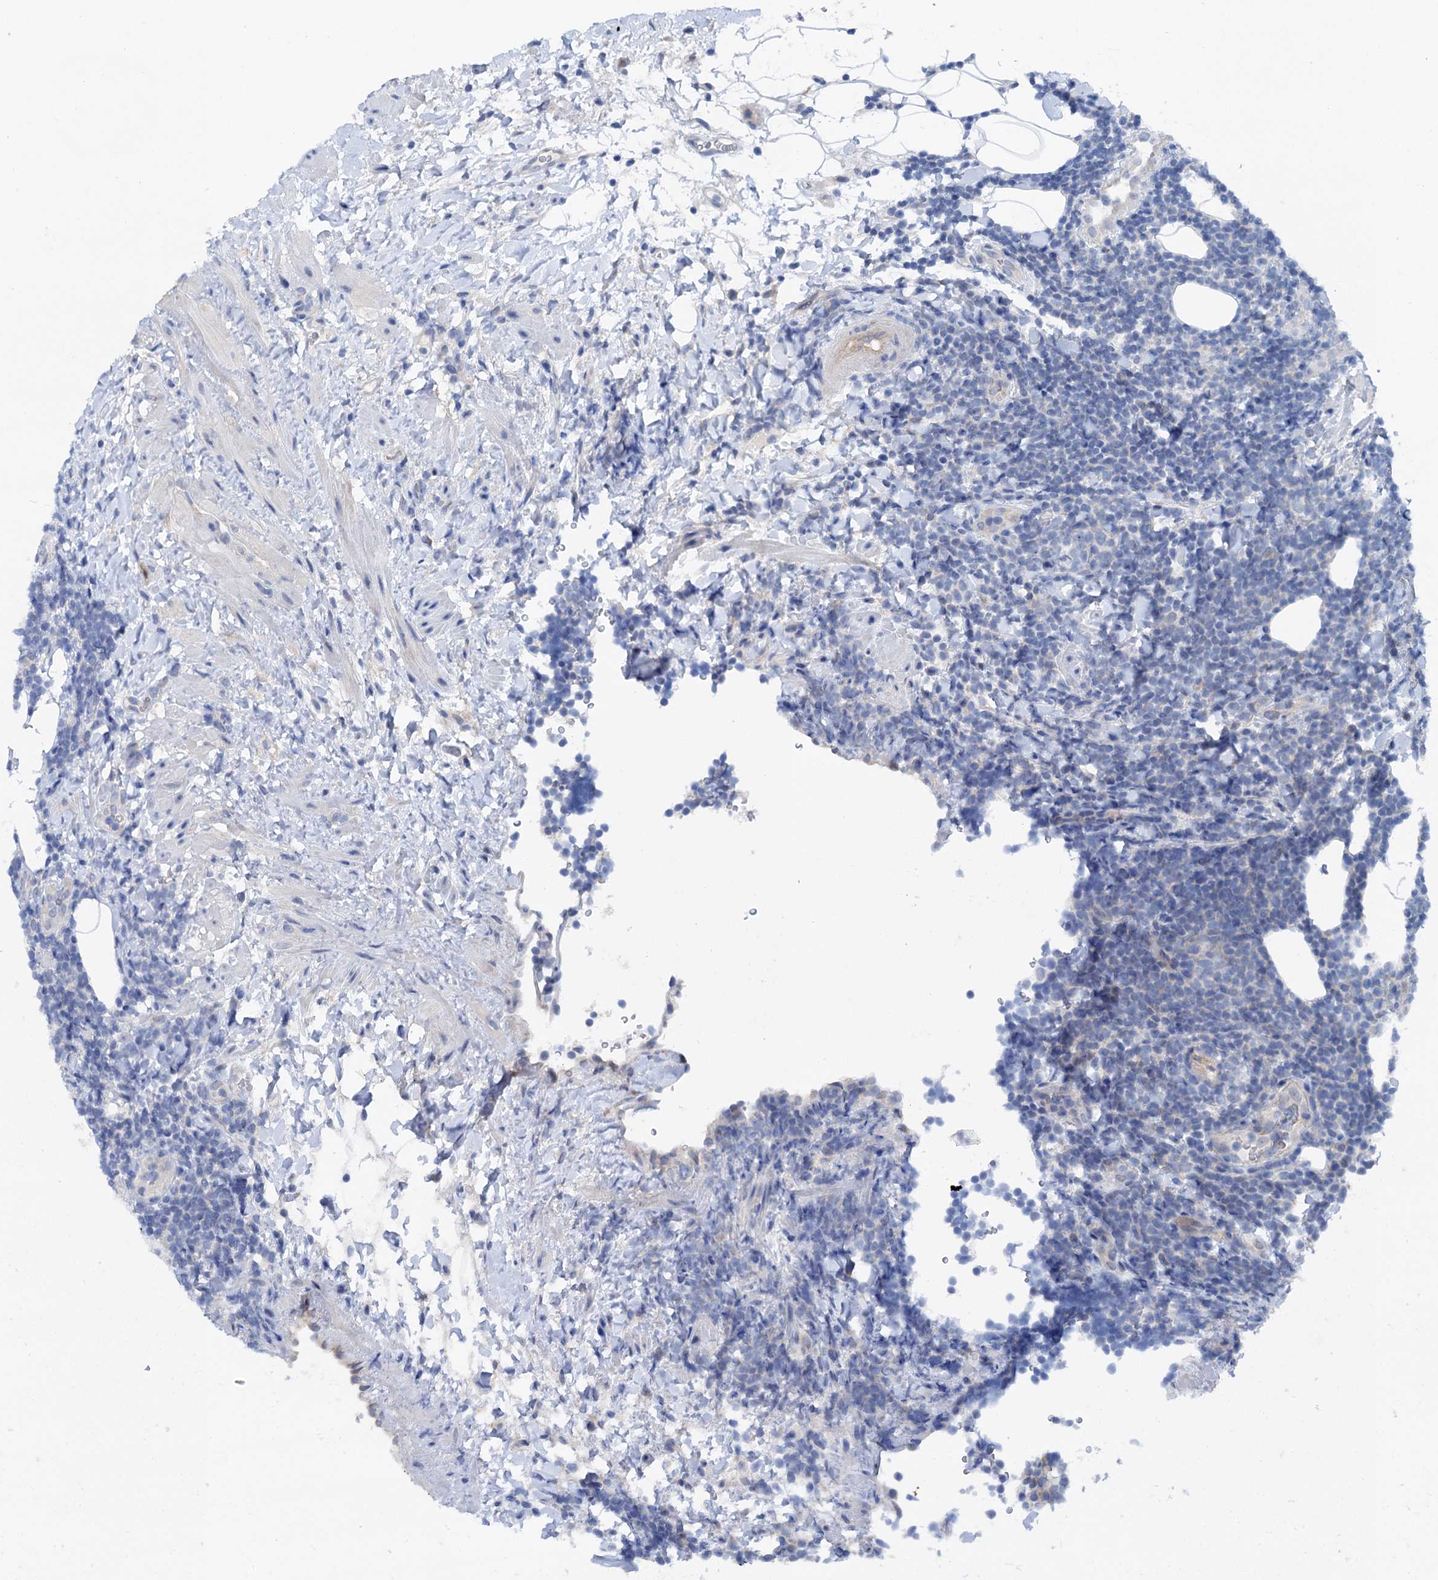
{"staining": {"intensity": "negative", "quantity": "none", "location": "none"}, "tissue": "lymphoma", "cell_type": "Tumor cells", "image_type": "cancer", "snomed": [{"axis": "morphology", "description": "Malignant lymphoma, non-Hodgkin's type, Low grade"}, {"axis": "topography", "description": "Lymph node"}], "caption": "Image shows no significant protein positivity in tumor cells of malignant lymphoma, non-Hodgkin's type (low-grade).", "gene": "SHROOM1", "patient": {"sex": "male", "age": 66}}